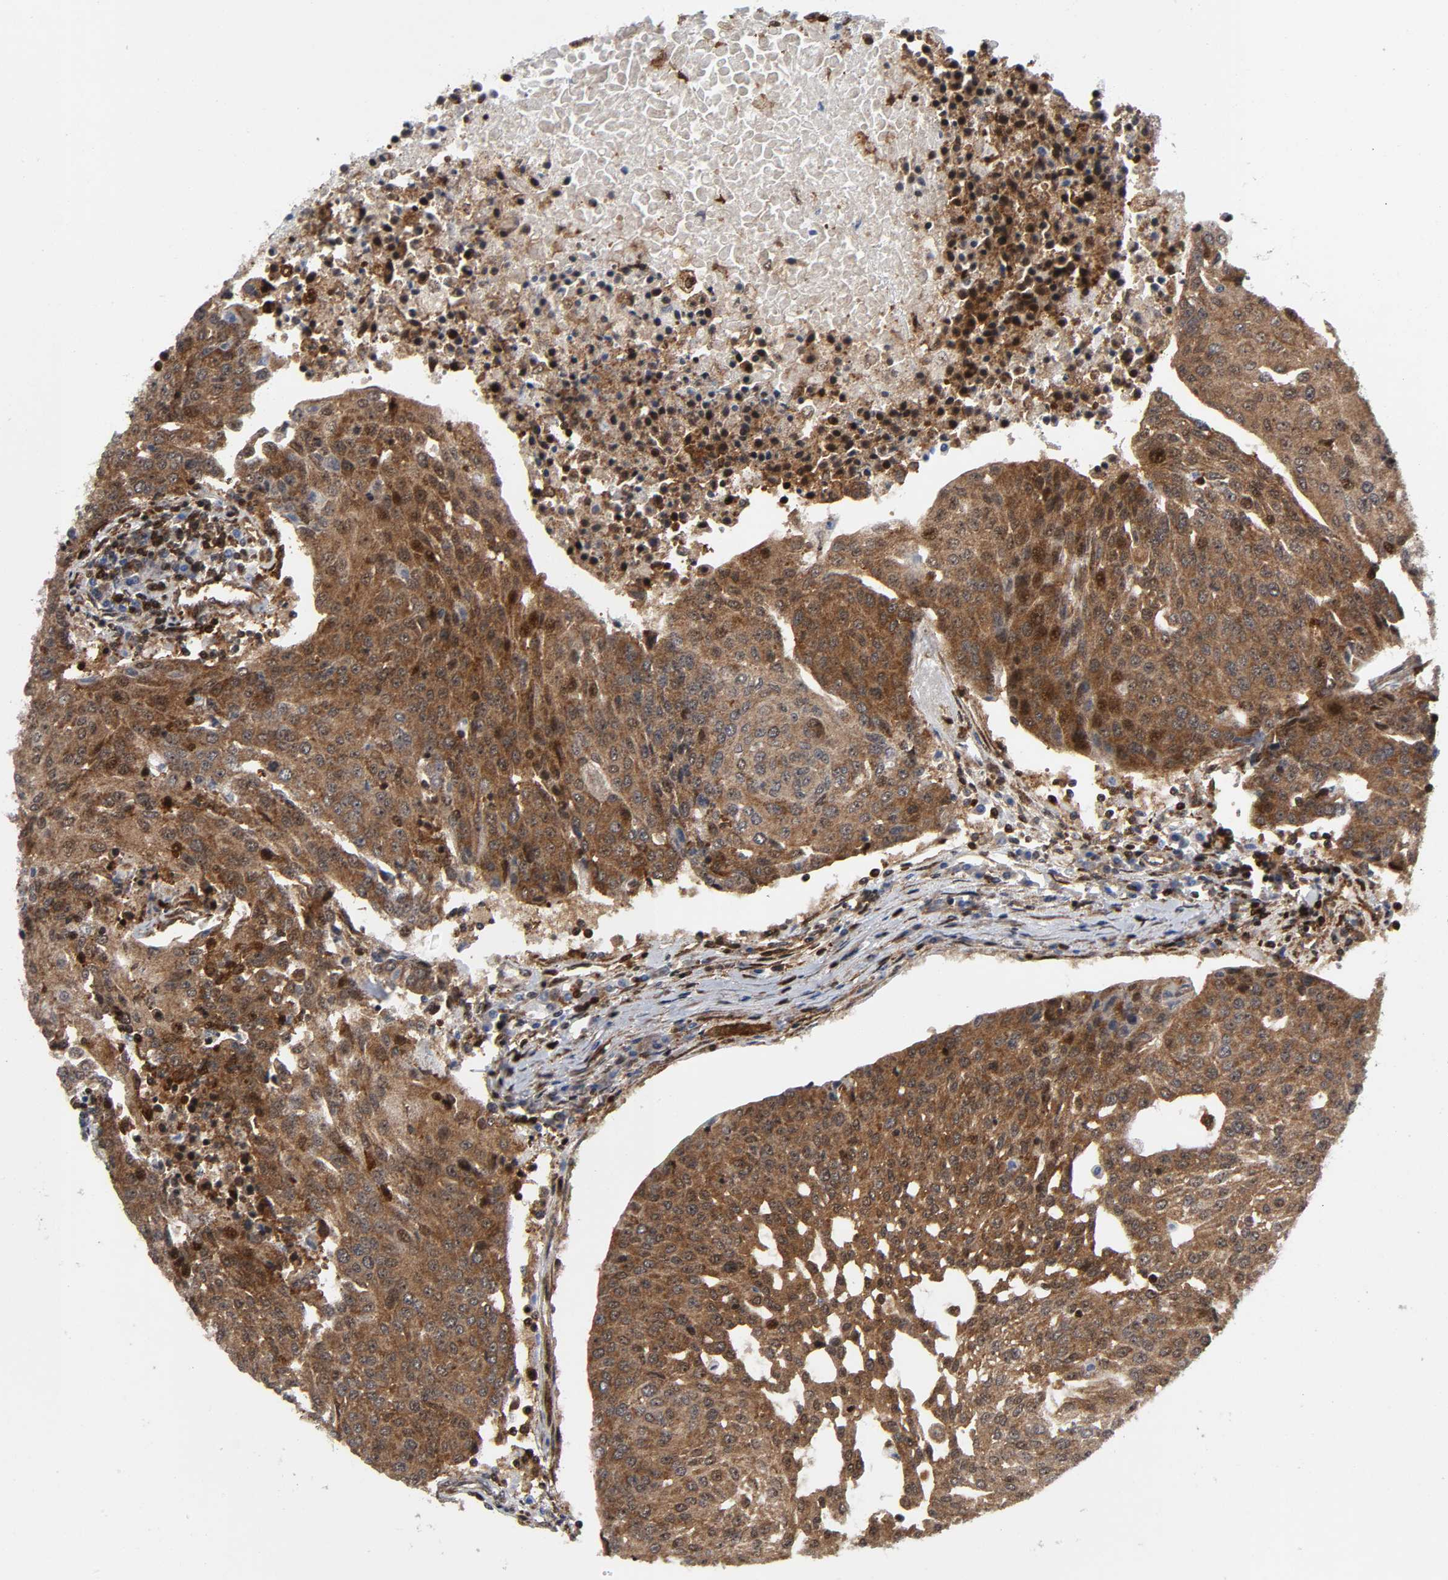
{"staining": {"intensity": "moderate", "quantity": "<25%", "location": "cytoplasmic/membranous,nuclear"}, "tissue": "urothelial cancer", "cell_type": "Tumor cells", "image_type": "cancer", "snomed": [{"axis": "morphology", "description": "Urothelial carcinoma, High grade"}, {"axis": "topography", "description": "Urinary bladder"}], "caption": "Immunohistochemical staining of human urothelial carcinoma (high-grade) displays low levels of moderate cytoplasmic/membranous and nuclear staining in about <25% of tumor cells.", "gene": "MAPK1", "patient": {"sex": "female", "age": 85}}